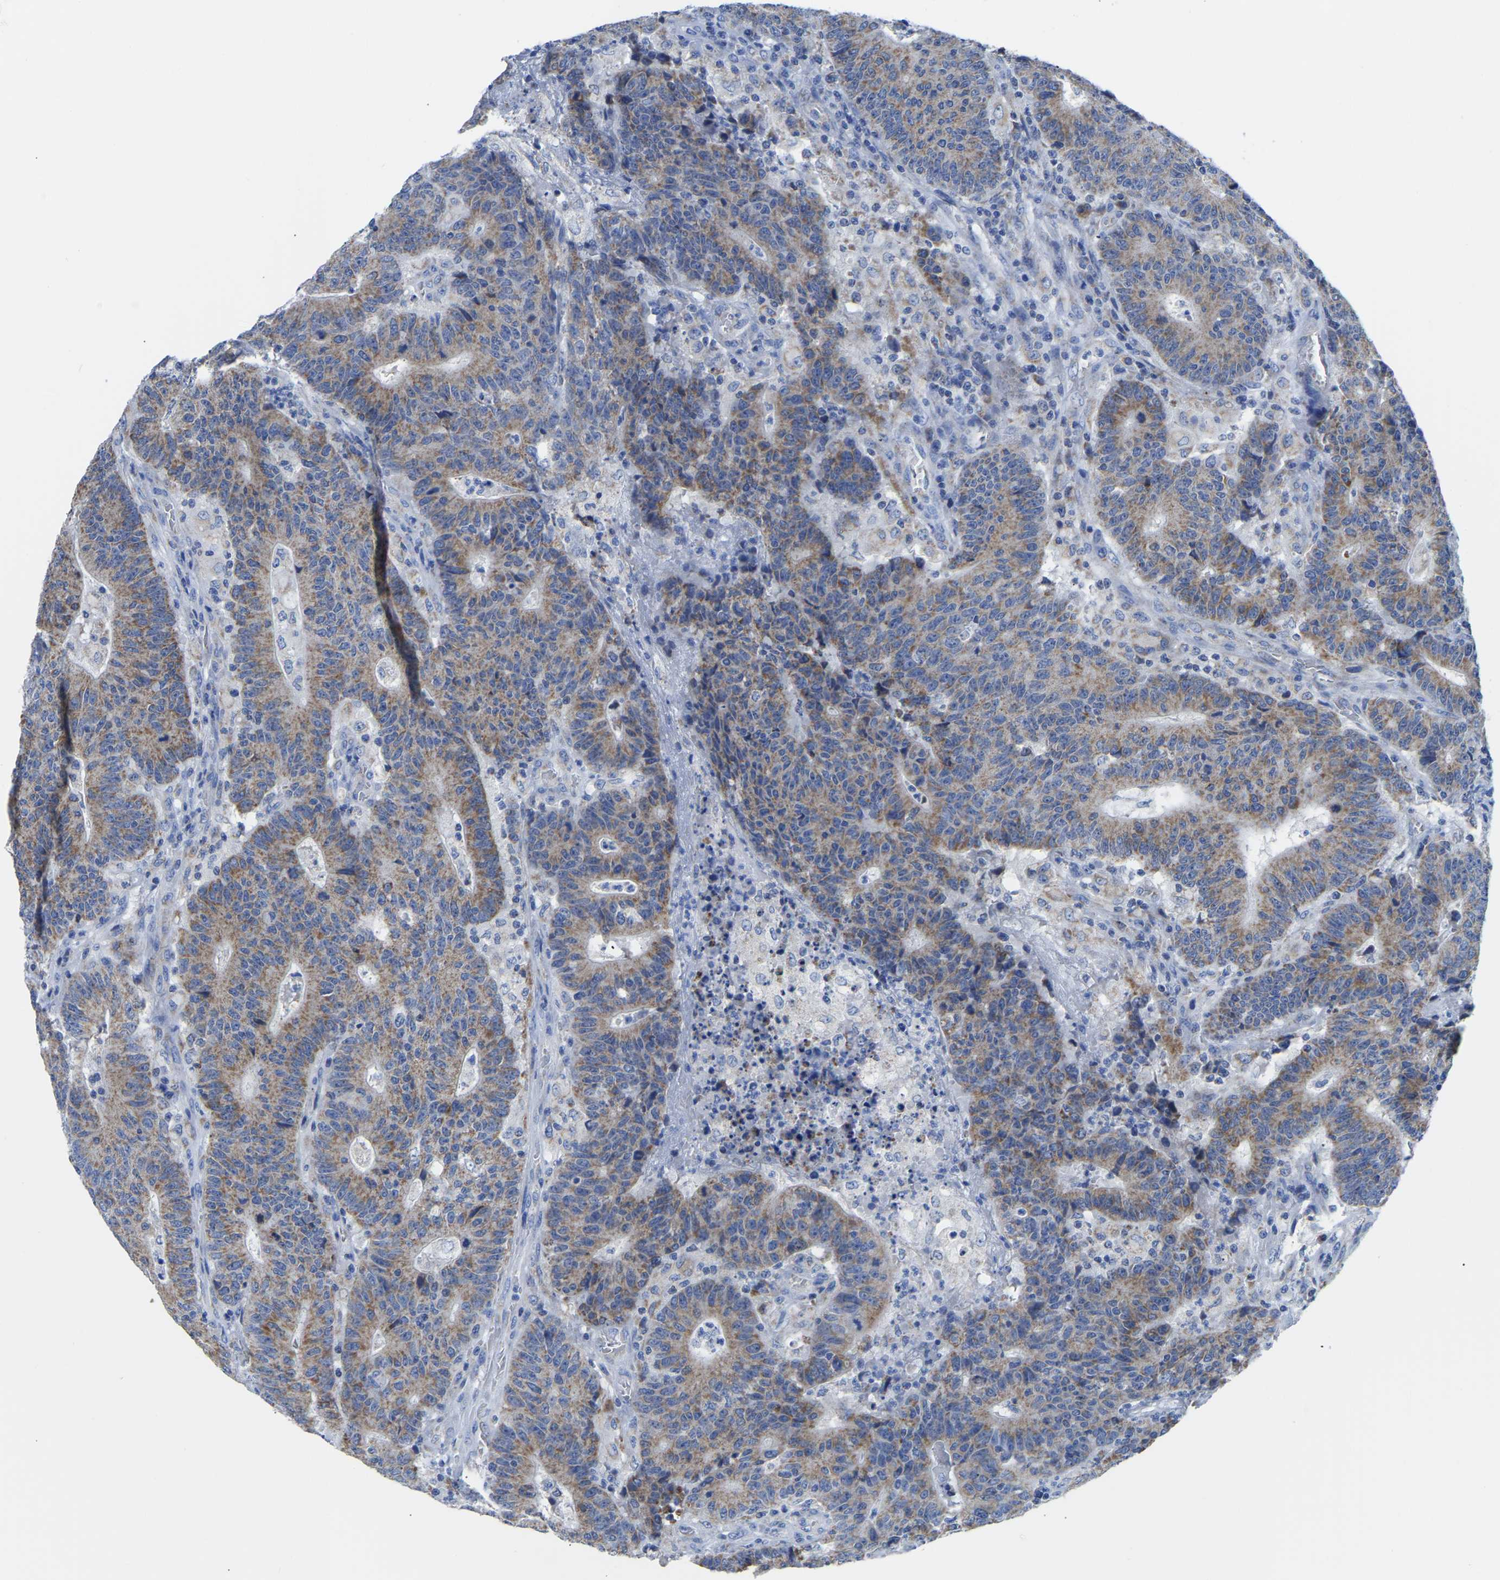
{"staining": {"intensity": "moderate", "quantity": ">75%", "location": "cytoplasmic/membranous"}, "tissue": "colorectal cancer", "cell_type": "Tumor cells", "image_type": "cancer", "snomed": [{"axis": "morphology", "description": "Normal tissue, NOS"}, {"axis": "morphology", "description": "Adenocarcinoma, NOS"}, {"axis": "topography", "description": "Colon"}], "caption": "Protein staining exhibits moderate cytoplasmic/membranous positivity in approximately >75% of tumor cells in colorectal cancer (adenocarcinoma).", "gene": "ETFA", "patient": {"sex": "female", "age": 75}}